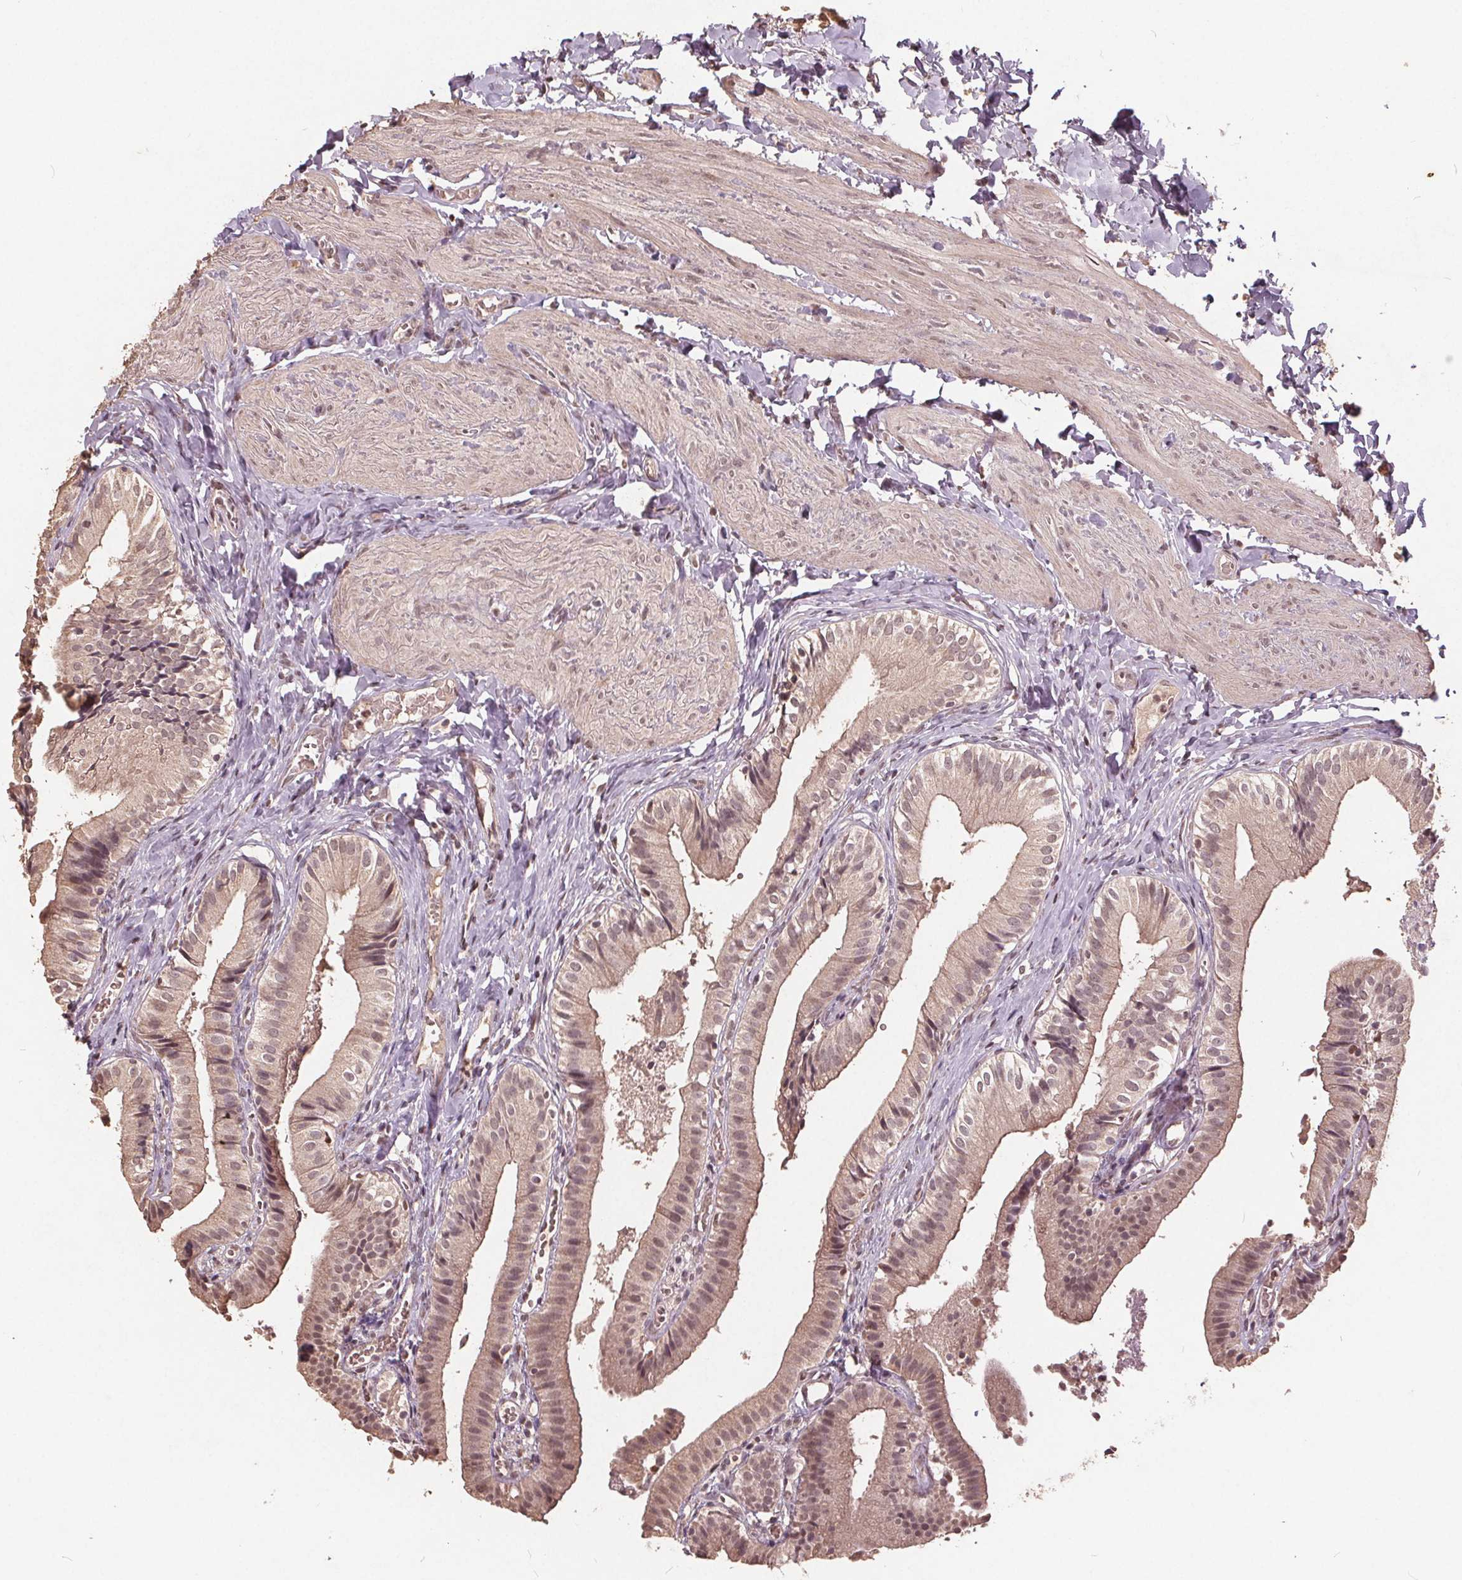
{"staining": {"intensity": "weak", "quantity": ">75%", "location": "cytoplasmic/membranous,nuclear"}, "tissue": "gallbladder", "cell_type": "Glandular cells", "image_type": "normal", "snomed": [{"axis": "morphology", "description": "Normal tissue, NOS"}, {"axis": "topography", "description": "Gallbladder"}], "caption": "The histopathology image displays staining of unremarkable gallbladder, revealing weak cytoplasmic/membranous,nuclear protein expression (brown color) within glandular cells.", "gene": "DNMT3B", "patient": {"sex": "female", "age": 47}}